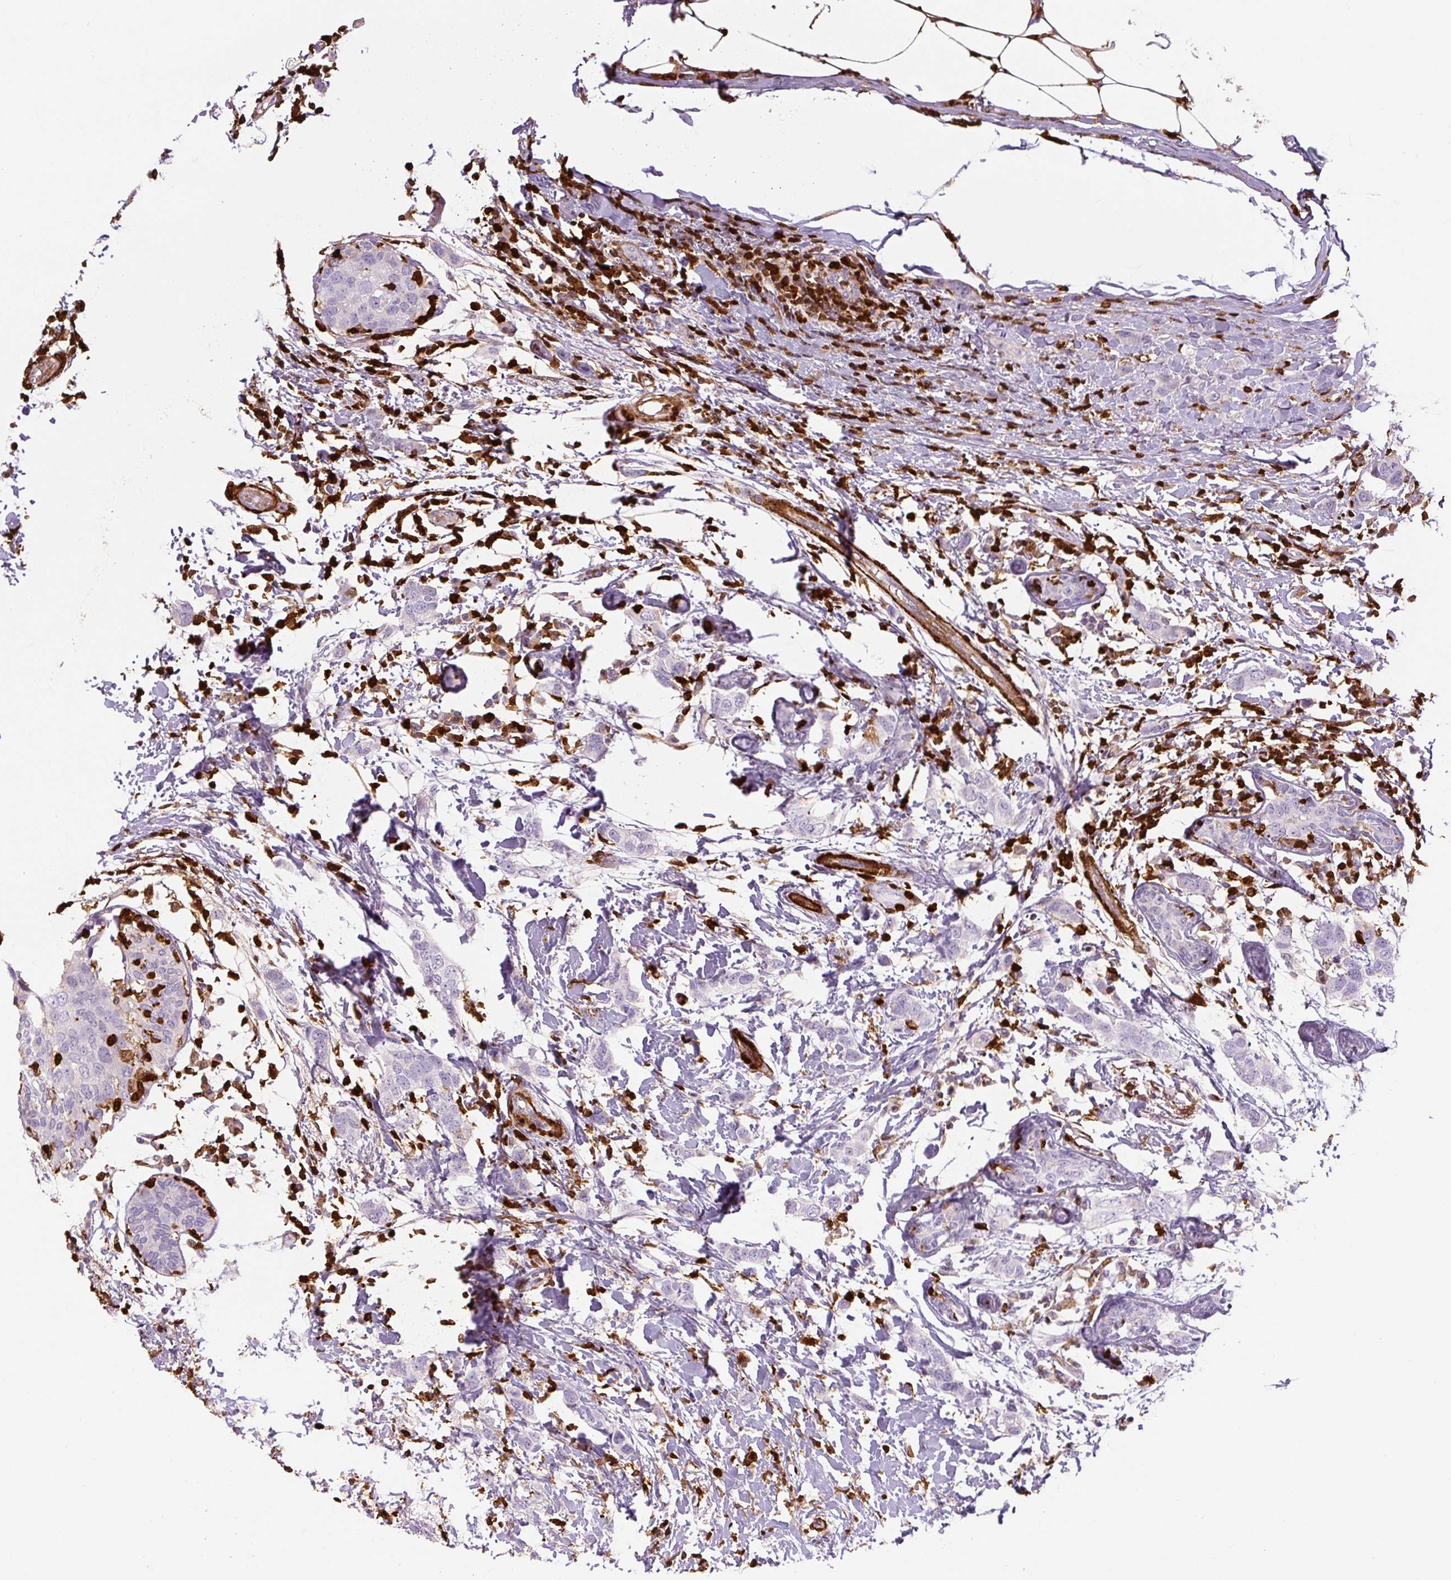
{"staining": {"intensity": "negative", "quantity": "none", "location": "none"}, "tissue": "breast cancer", "cell_type": "Tumor cells", "image_type": "cancer", "snomed": [{"axis": "morphology", "description": "Duct carcinoma"}, {"axis": "topography", "description": "Breast"}], "caption": "This histopathology image is of infiltrating ductal carcinoma (breast) stained with immunohistochemistry to label a protein in brown with the nuclei are counter-stained blue. There is no staining in tumor cells.", "gene": "S100A4", "patient": {"sex": "female", "age": 50}}